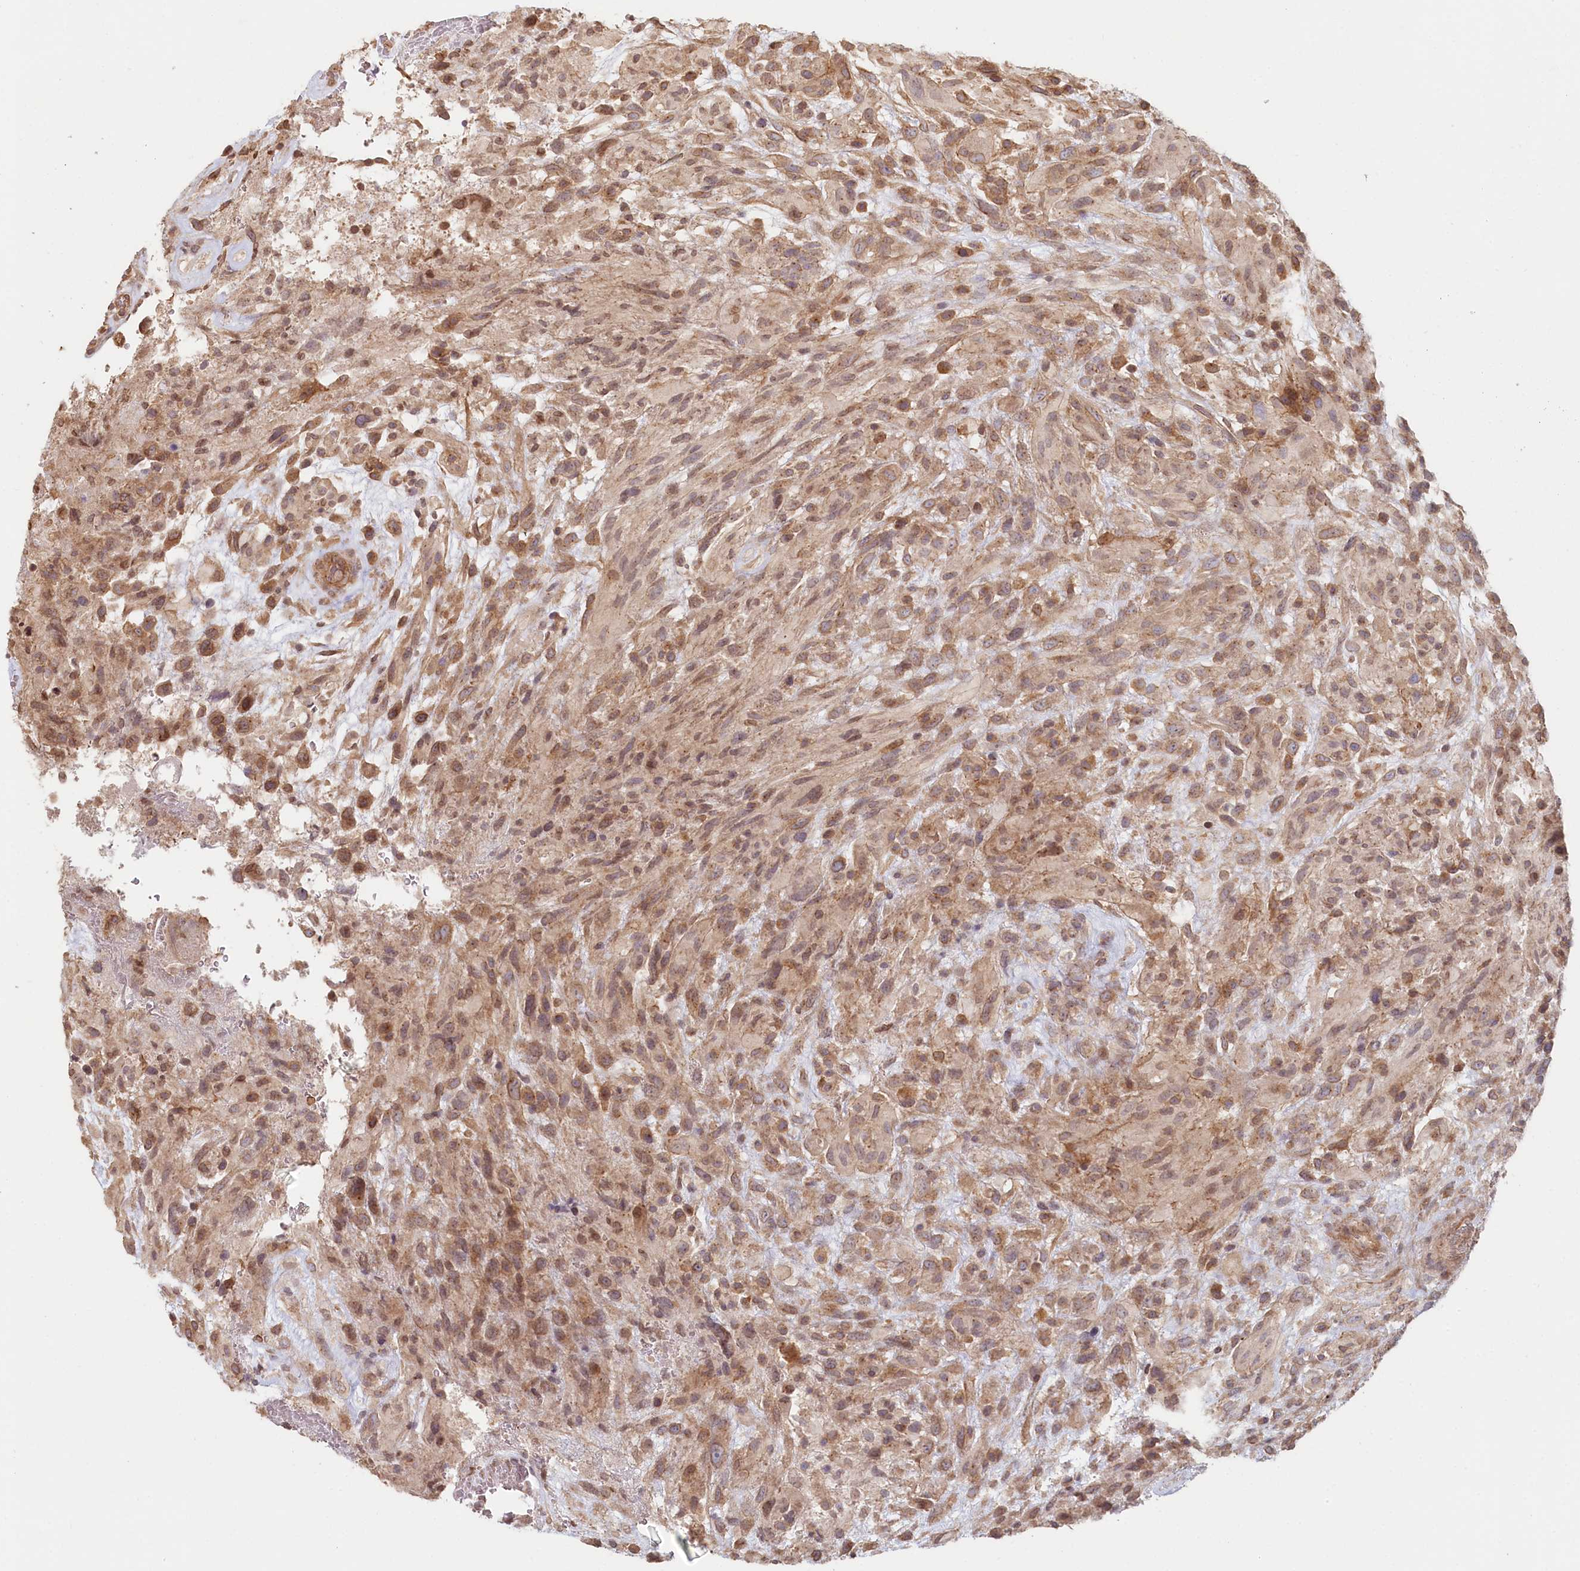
{"staining": {"intensity": "moderate", "quantity": "<25%", "location": "cytoplasmic/membranous"}, "tissue": "glioma", "cell_type": "Tumor cells", "image_type": "cancer", "snomed": [{"axis": "morphology", "description": "Glioma, malignant, High grade"}, {"axis": "topography", "description": "Brain"}], "caption": "Malignant glioma (high-grade) stained with a brown dye shows moderate cytoplasmic/membranous positive staining in approximately <25% of tumor cells.", "gene": "TCHP", "patient": {"sex": "male", "age": 61}}